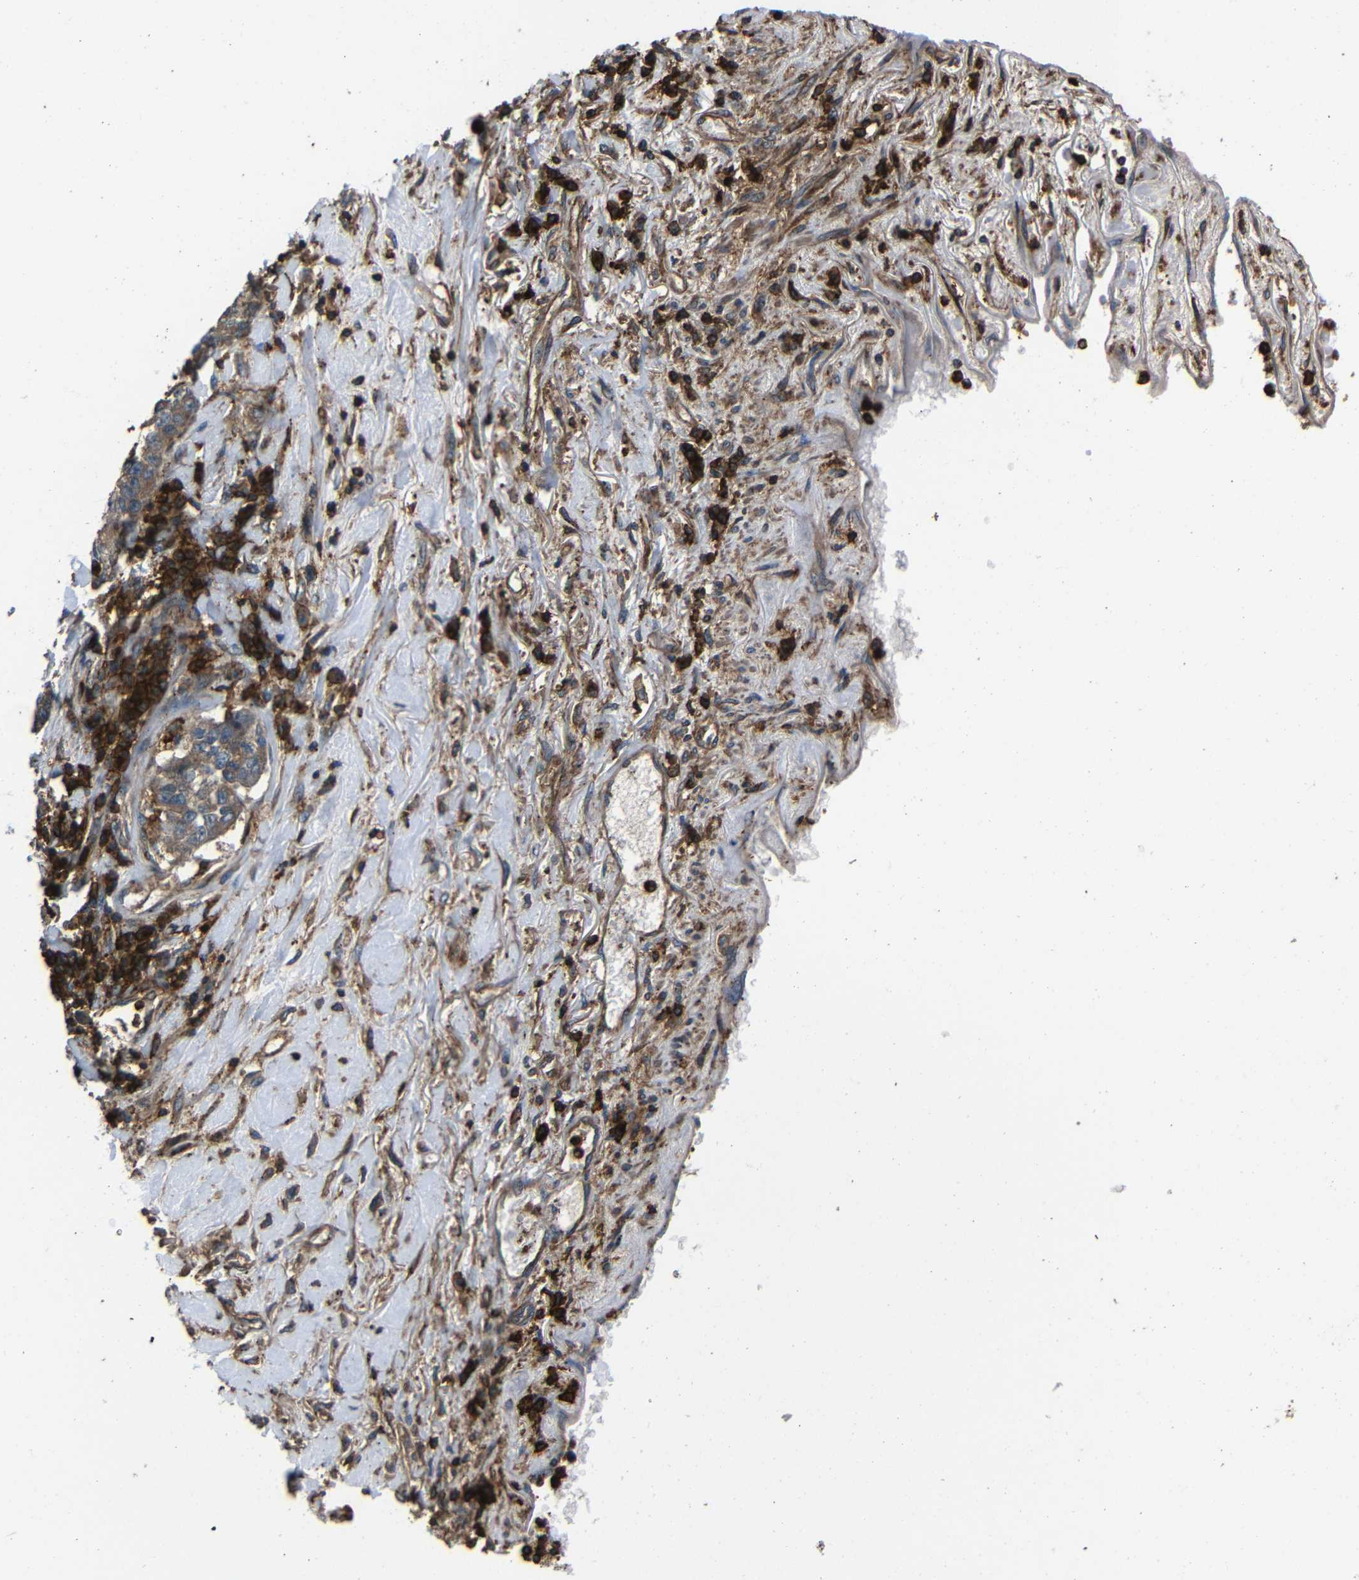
{"staining": {"intensity": "weak", "quantity": ">75%", "location": "cytoplasmic/membranous"}, "tissue": "lung cancer", "cell_type": "Tumor cells", "image_type": "cancer", "snomed": [{"axis": "morphology", "description": "Adenocarcinoma, NOS"}, {"axis": "topography", "description": "Lung"}], "caption": "A histopathology image of adenocarcinoma (lung) stained for a protein demonstrates weak cytoplasmic/membranous brown staining in tumor cells.", "gene": "ADGRE5", "patient": {"sex": "male", "age": 49}}